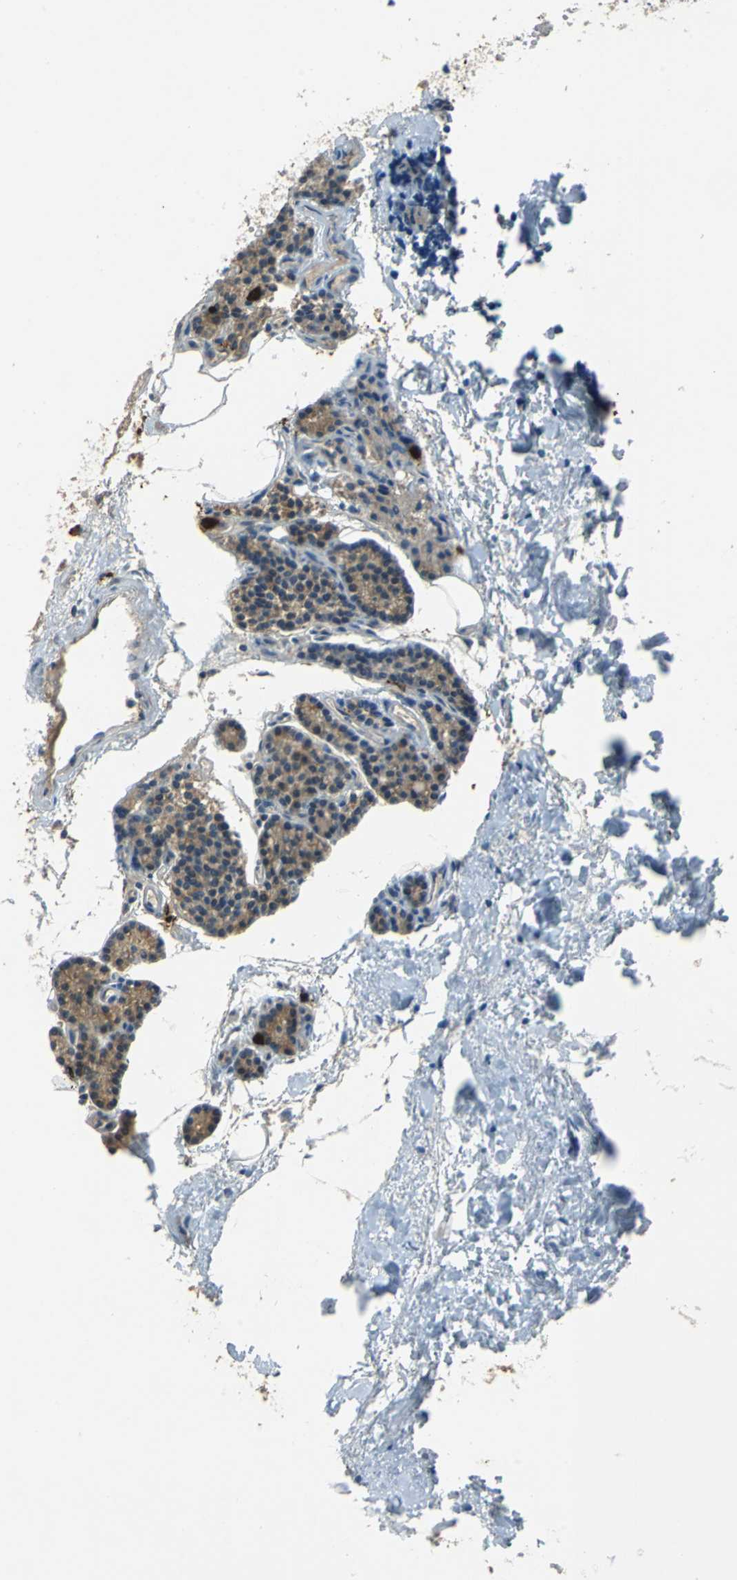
{"staining": {"intensity": "weak", "quantity": "25%-75%", "location": "cytoplasmic/membranous"}, "tissue": "parathyroid gland", "cell_type": "Glandular cells", "image_type": "normal", "snomed": [{"axis": "morphology", "description": "Normal tissue, NOS"}, {"axis": "topography", "description": "Parathyroid gland"}], "caption": "This histopathology image displays immunohistochemistry (IHC) staining of unremarkable human parathyroid gland, with low weak cytoplasmic/membranous positivity in about 25%-75% of glandular cells.", "gene": "CPA3", "patient": {"sex": "female", "age": 50}}